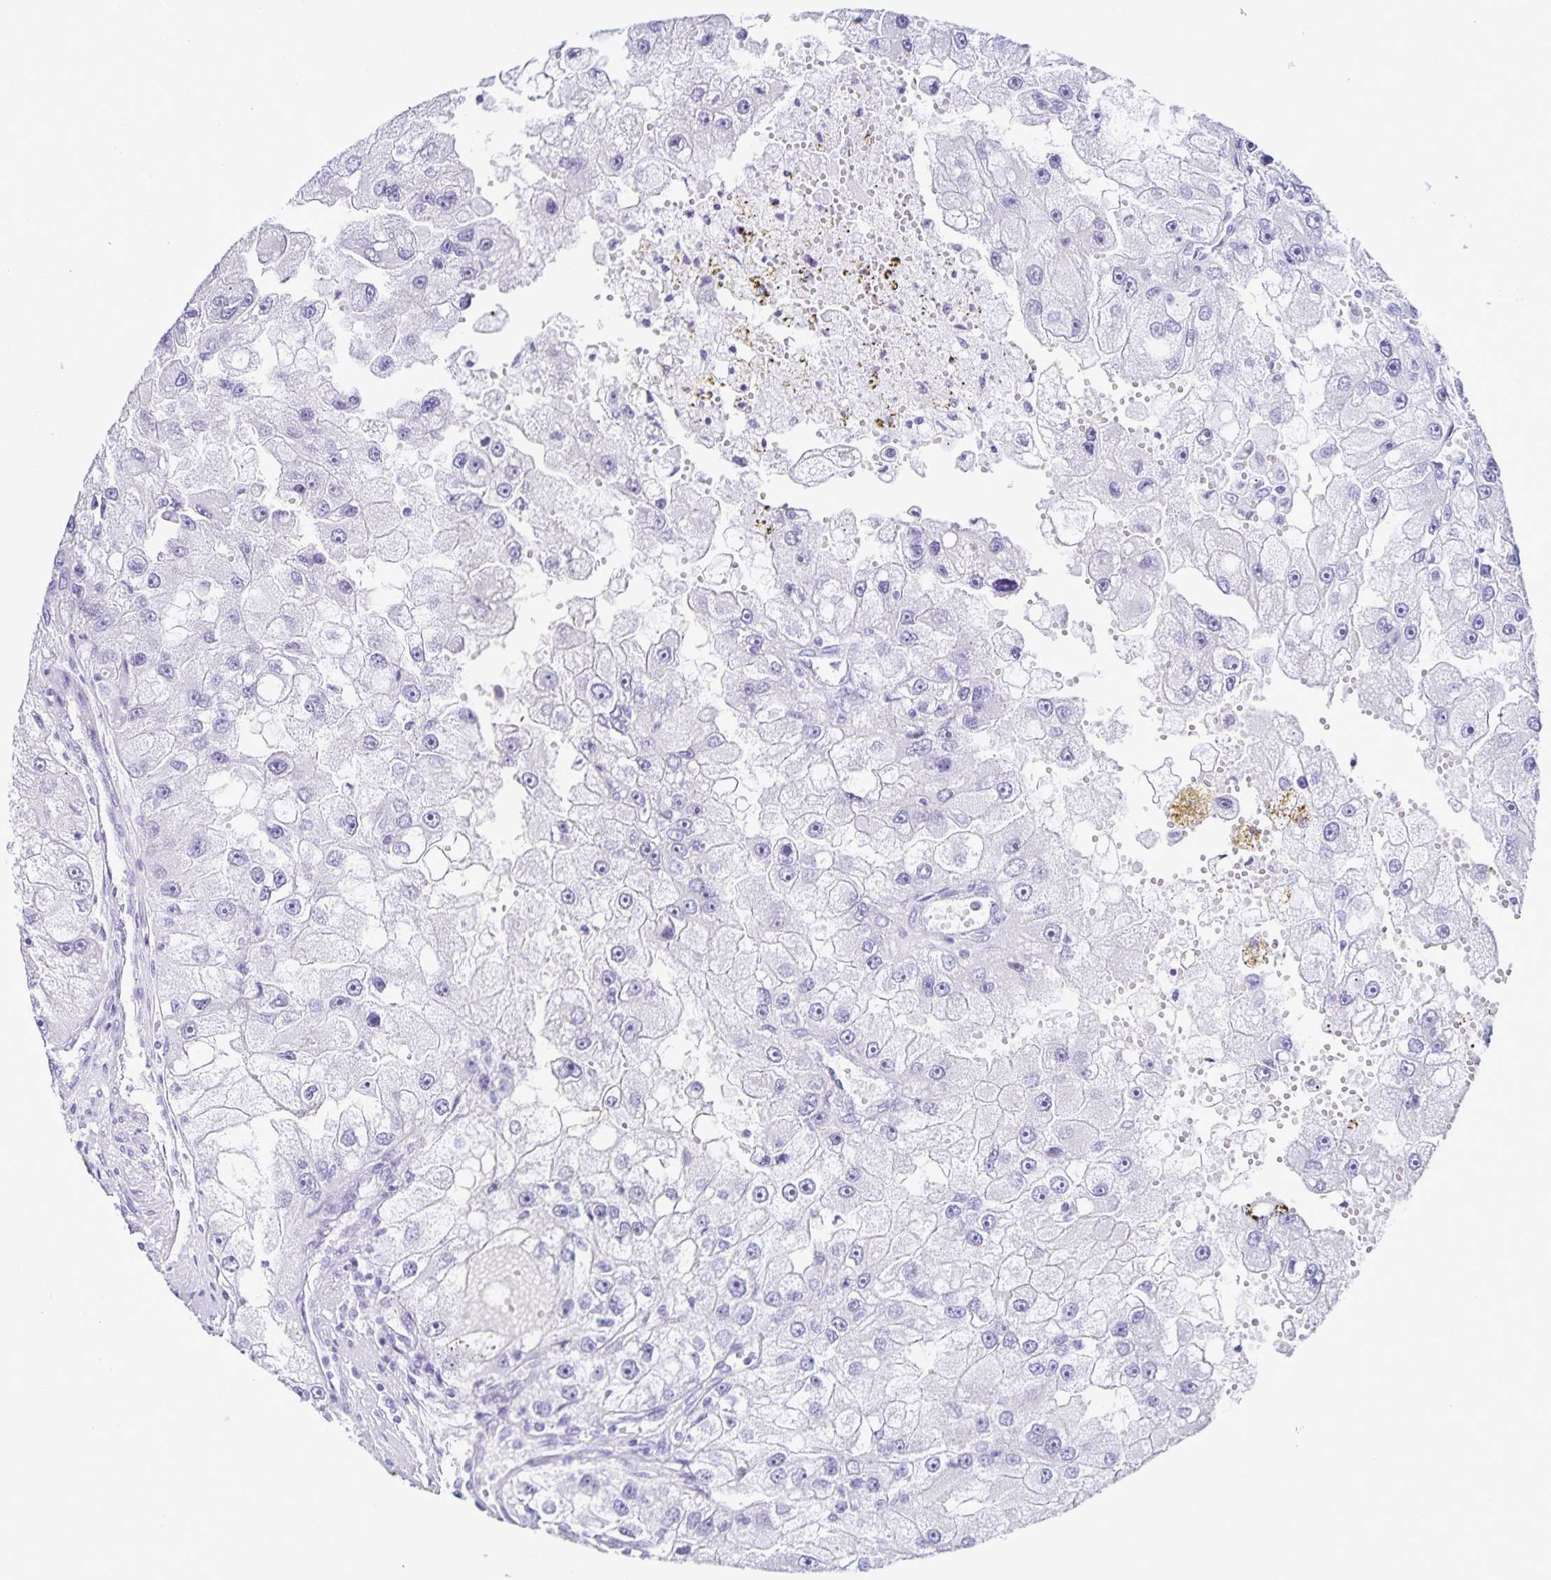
{"staining": {"intensity": "weak", "quantity": "<25%", "location": "nuclear"}, "tissue": "renal cancer", "cell_type": "Tumor cells", "image_type": "cancer", "snomed": [{"axis": "morphology", "description": "Adenocarcinoma, NOS"}, {"axis": "topography", "description": "Kidney"}], "caption": "The immunohistochemistry photomicrograph has no significant expression in tumor cells of renal cancer tissue. (DAB (3,3'-diaminobenzidine) immunohistochemistry (IHC) visualized using brightfield microscopy, high magnification).", "gene": "FAM170A", "patient": {"sex": "male", "age": 63}}